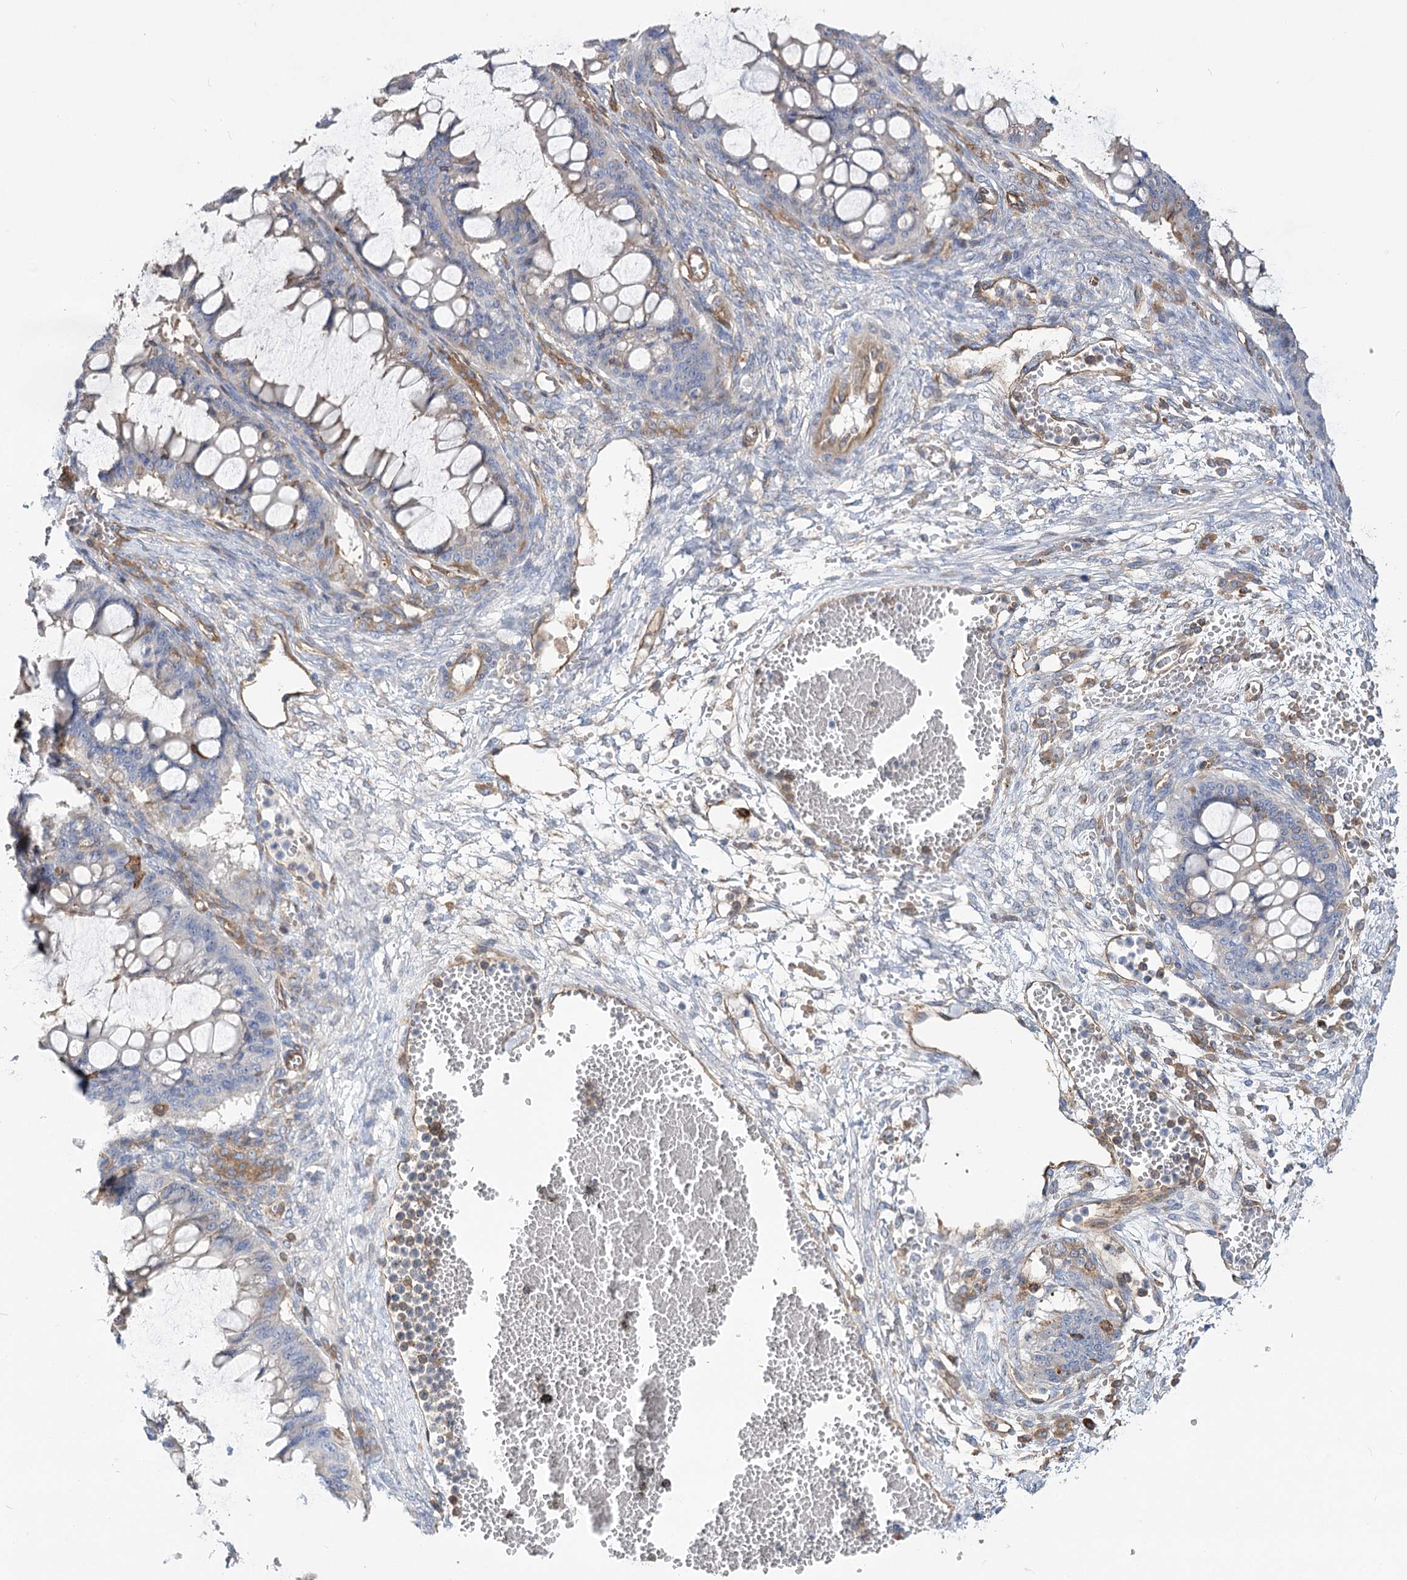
{"staining": {"intensity": "negative", "quantity": "none", "location": "none"}, "tissue": "ovarian cancer", "cell_type": "Tumor cells", "image_type": "cancer", "snomed": [{"axis": "morphology", "description": "Cystadenocarcinoma, mucinous, NOS"}, {"axis": "topography", "description": "Ovary"}], "caption": "The histopathology image shows no staining of tumor cells in ovarian cancer.", "gene": "GUSB", "patient": {"sex": "female", "age": 73}}